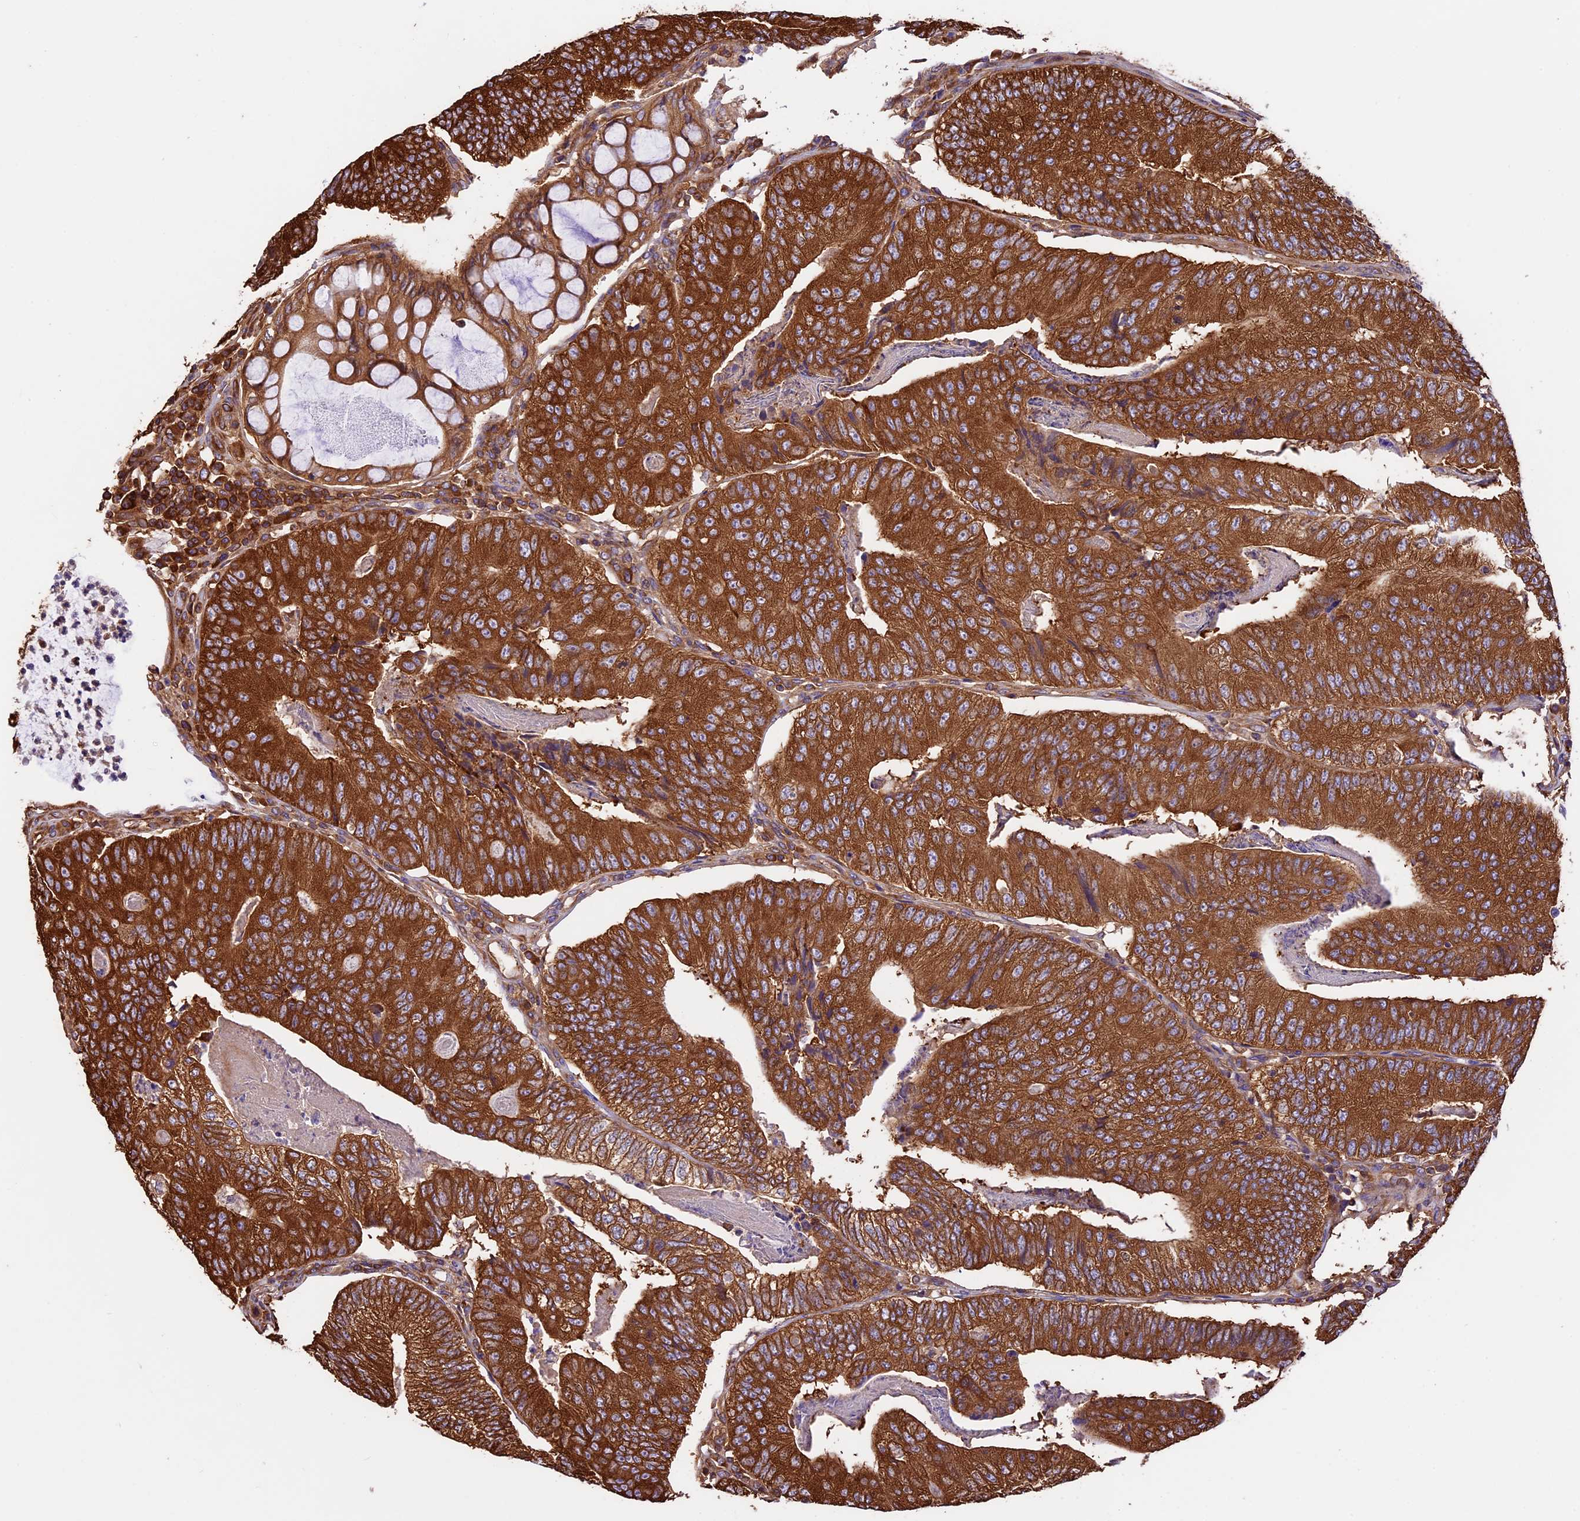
{"staining": {"intensity": "strong", "quantity": ">75%", "location": "cytoplasmic/membranous"}, "tissue": "colorectal cancer", "cell_type": "Tumor cells", "image_type": "cancer", "snomed": [{"axis": "morphology", "description": "Adenocarcinoma, NOS"}, {"axis": "topography", "description": "Colon"}], "caption": "The histopathology image shows a brown stain indicating the presence of a protein in the cytoplasmic/membranous of tumor cells in colorectal adenocarcinoma.", "gene": "KARS1", "patient": {"sex": "female", "age": 67}}